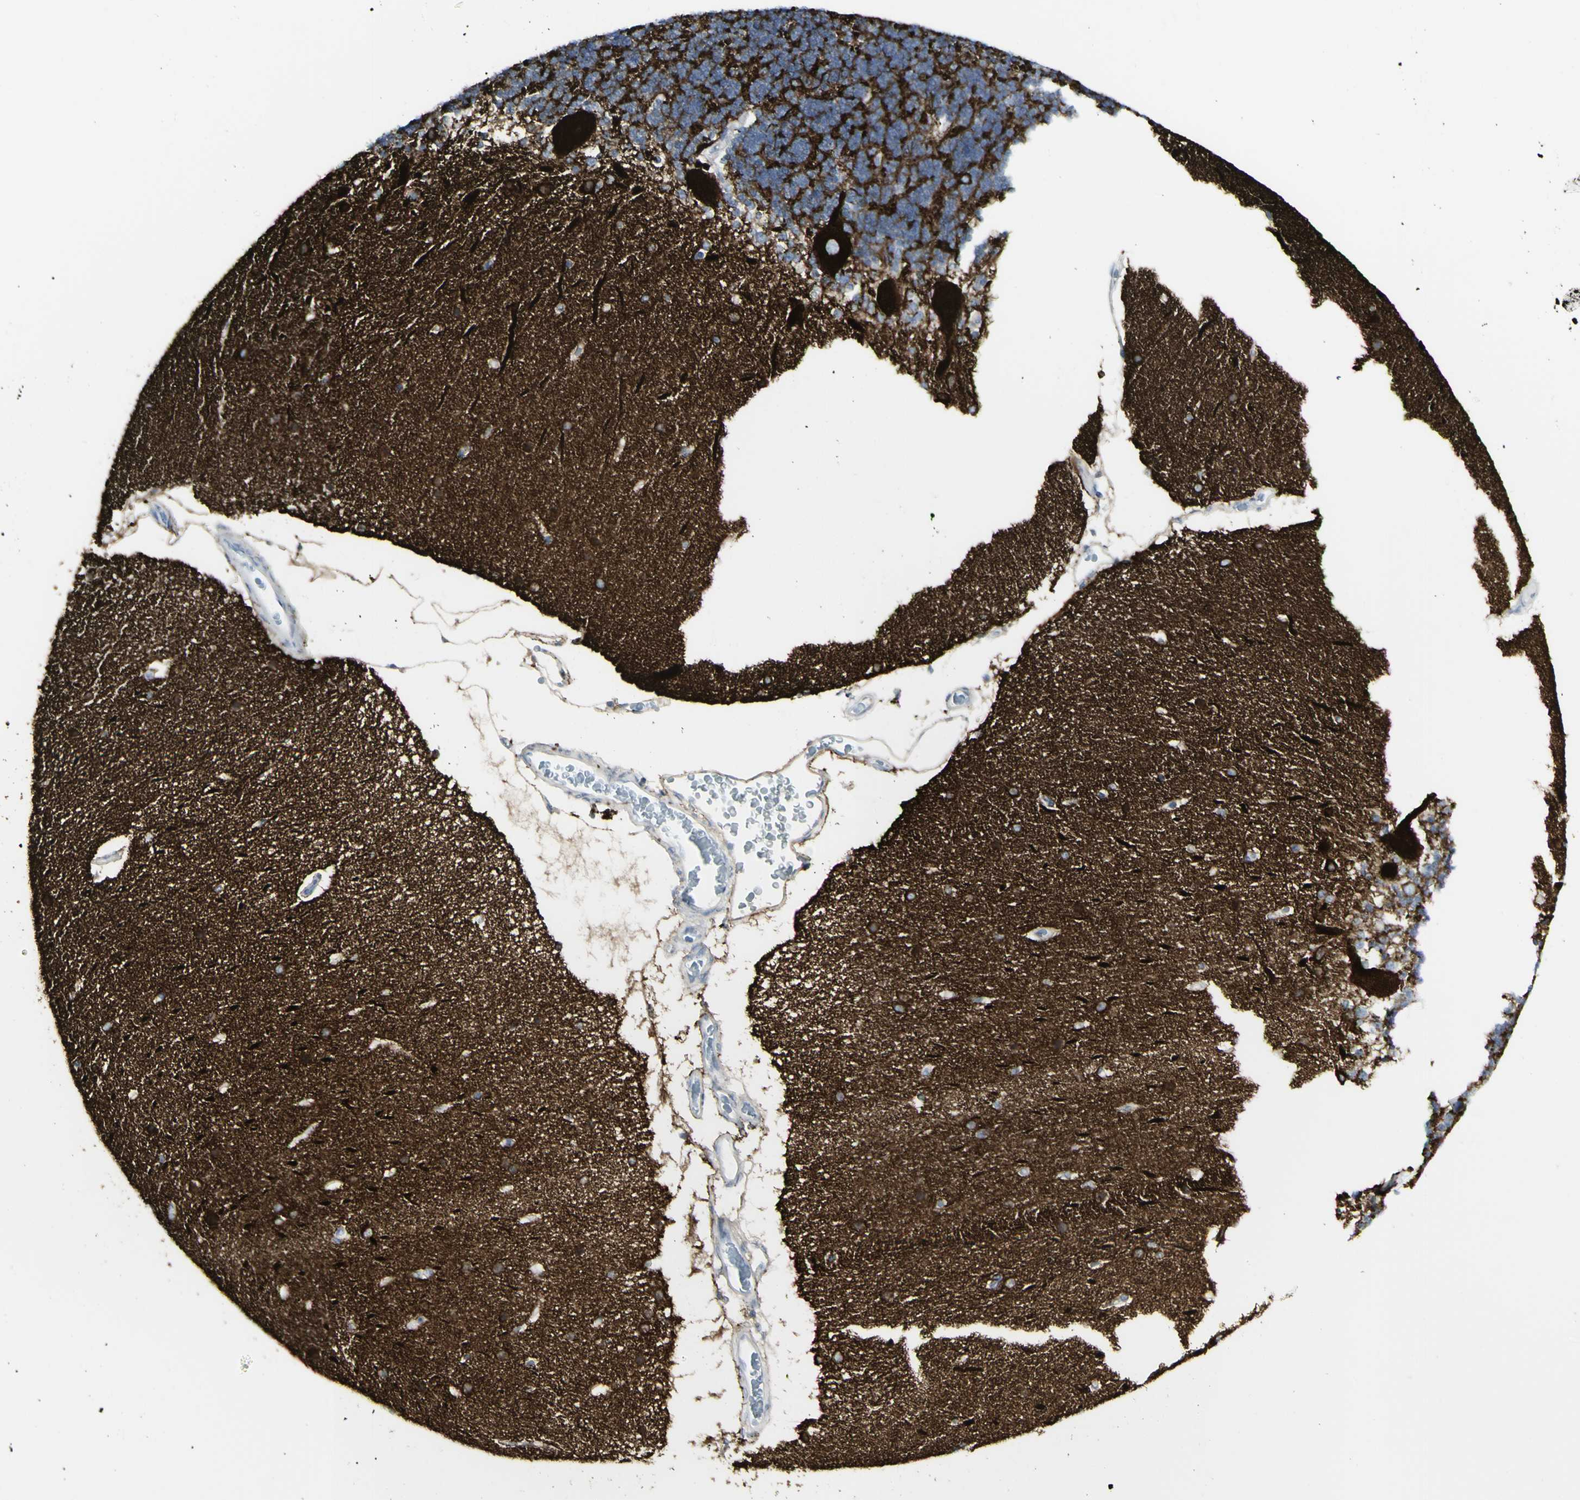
{"staining": {"intensity": "negative", "quantity": "none", "location": "none"}, "tissue": "cerebellum", "cell_type": "Cells in granular layer", "image_type": "normal", "snomed": [{"axis": "morphology", "description": "Normal tissue, NOS"}, {"axis": "topography", "description": "Cerebellum"}], "caption": "DAB (3,3'-diaminobenzidine) immunohistochemical staining of normal cerebellum shows no significant positivity in cells in granular layer.", "gene": "ENSG00000198211", "patient": {"sex": "female", "age": 54}}